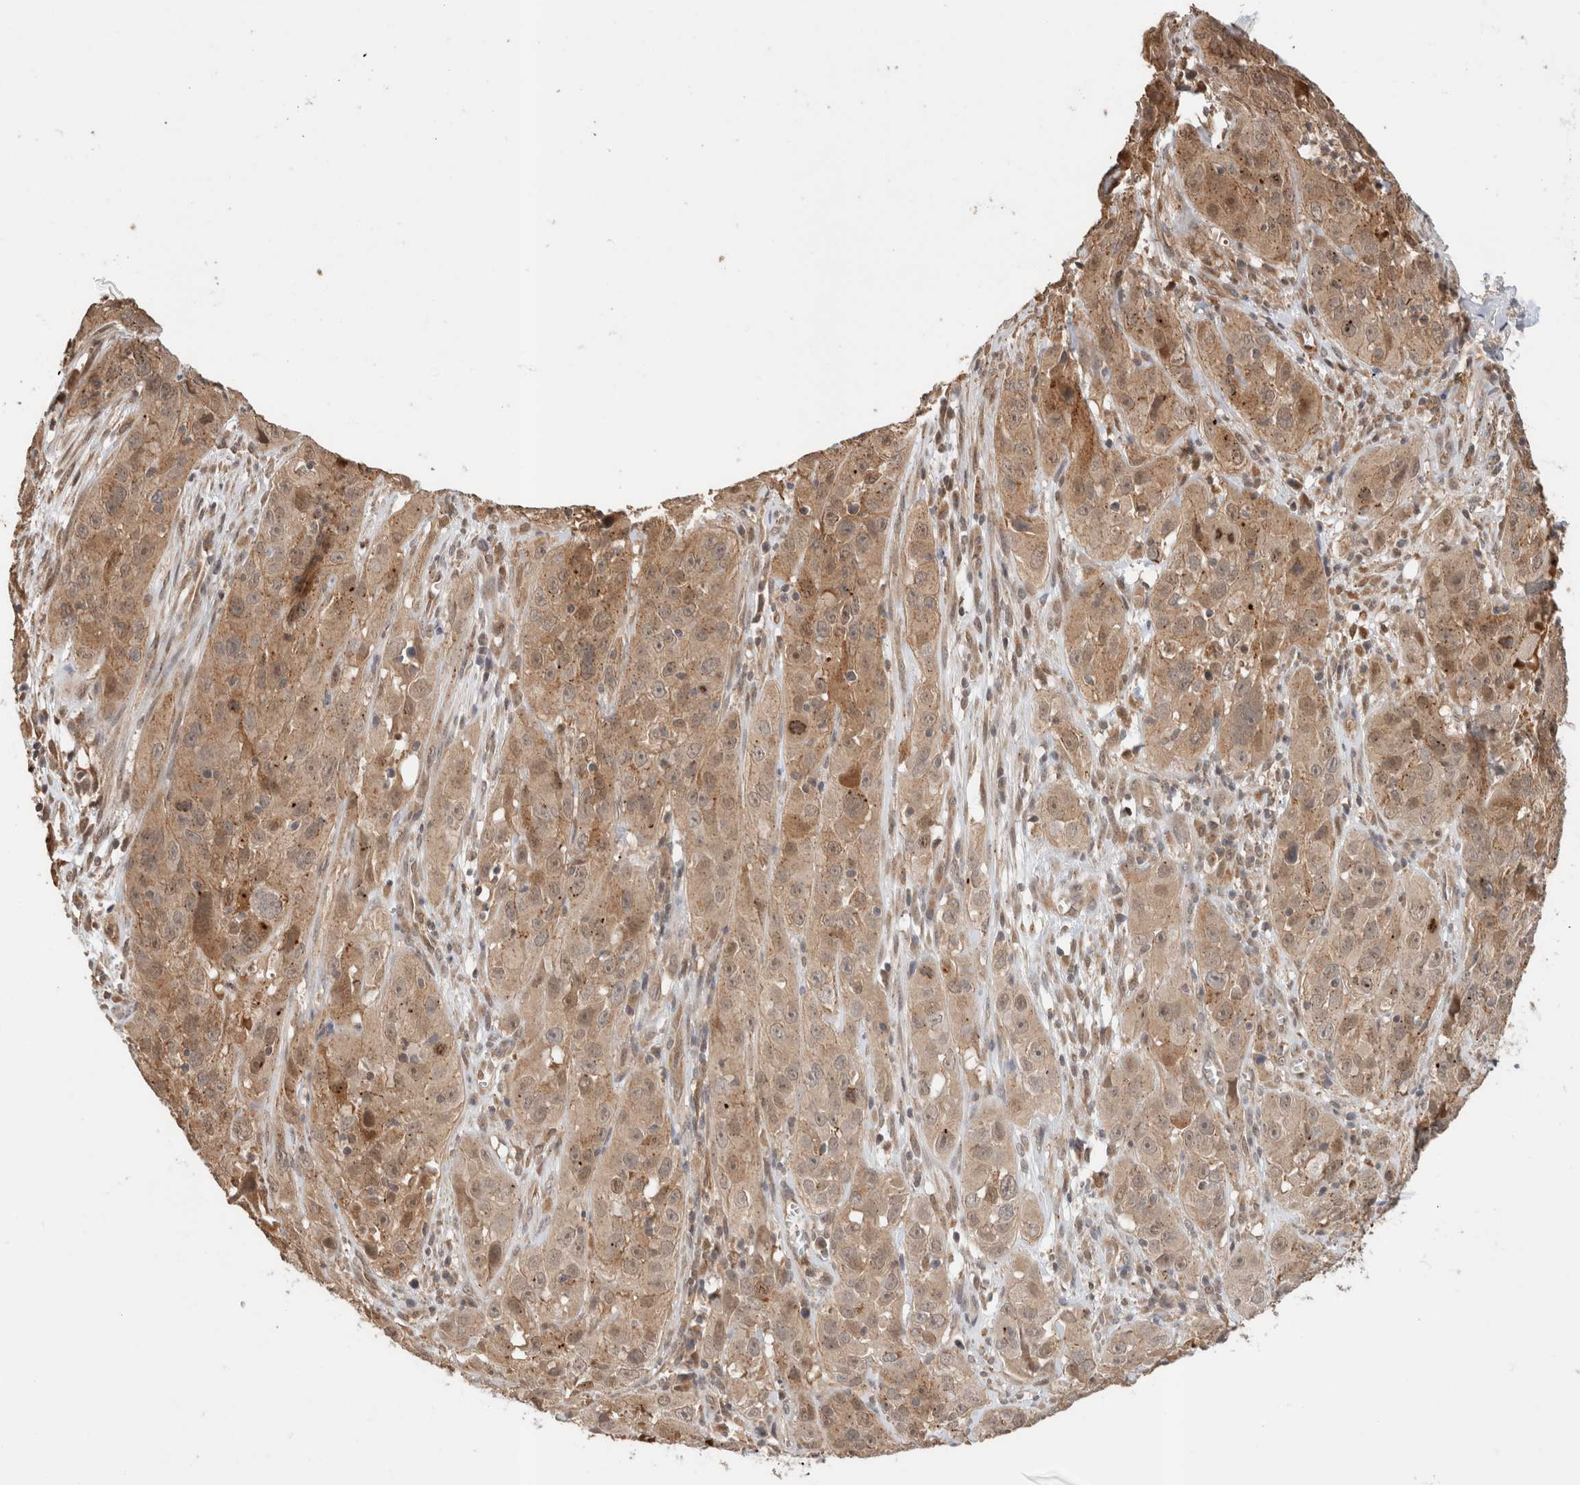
{"staining": {"intensity": "weak", "quantity": ">75%", "location": "cytoplasmic/membranous"}, "tissue": "cervical cancer", "cell_type": "Tumor cells", "image_type": "cancer", "snomed": [{"axis": "morphology", "description": "Squamous cell carcinoma, NOS"}, {"axis": "topography", "description": "Cervix"}], "caption": "The micrograph reveals staining of squamous cell carcinoma (cervical), revealing weak cytoplasmic/membranous protein positivity (brown color) within tumor cells.", "gene": "OTUD6B", "patient": {"sex": "female", "age": 32}}